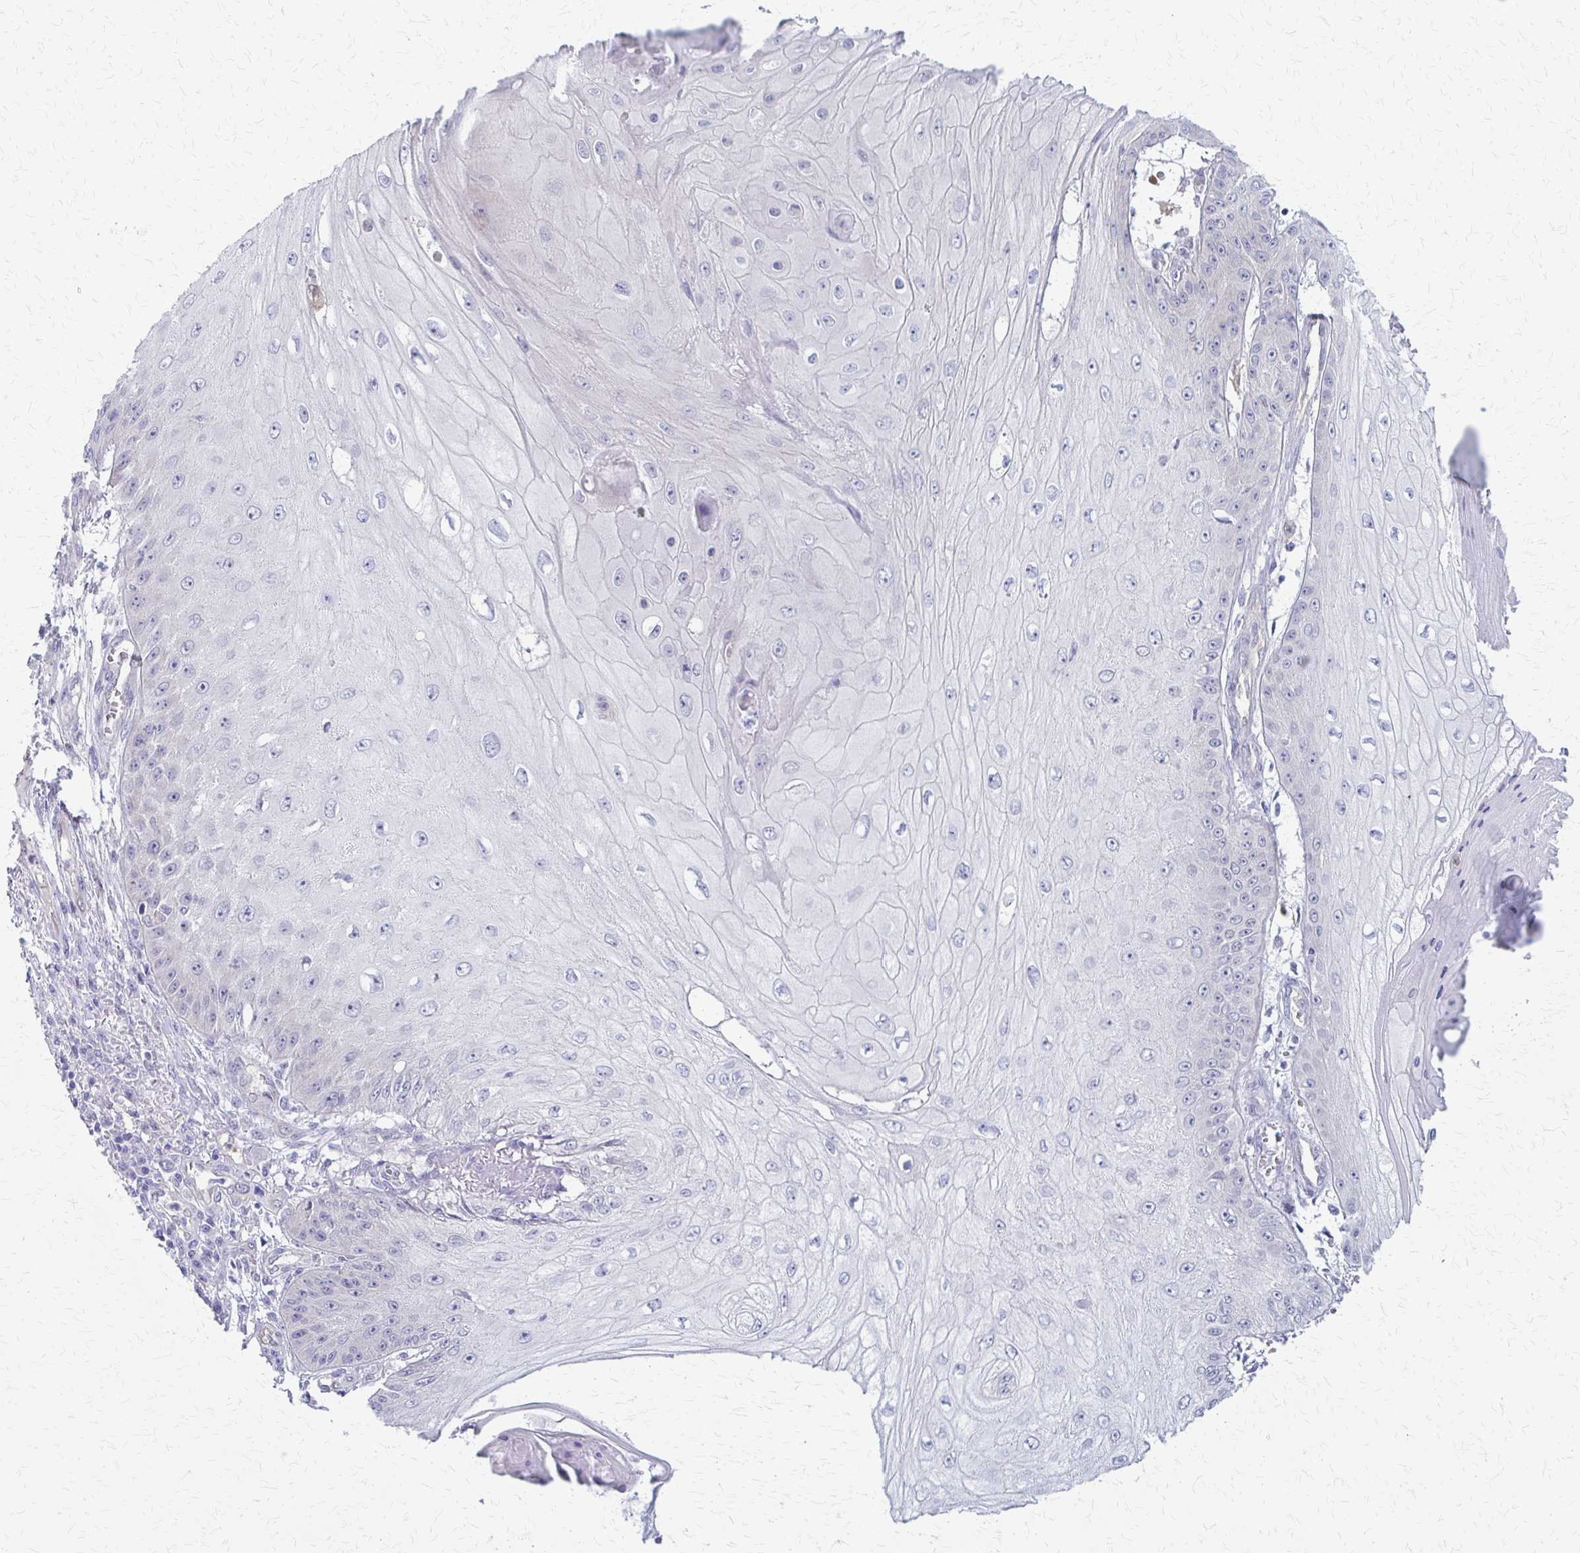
{"staining": {"intensity": "negative", "quantity": "none", "location": "none"}, "tissue": "skin cancer", "cell_type": "Tumor cells", "image_type": "cancer", "snomed": [{"axis": "morphology", "description": "Squamous cell carcinoma, NOS"}, {"axis": "topography", "description": "Skin"}], "caption": "Squamous cell carcinoma (skin) was stained to show a protein in brown. There is no significant staining in tumor cells.", "gene": "CLIC2", "patient": {"sex": "male", "age": 70}}